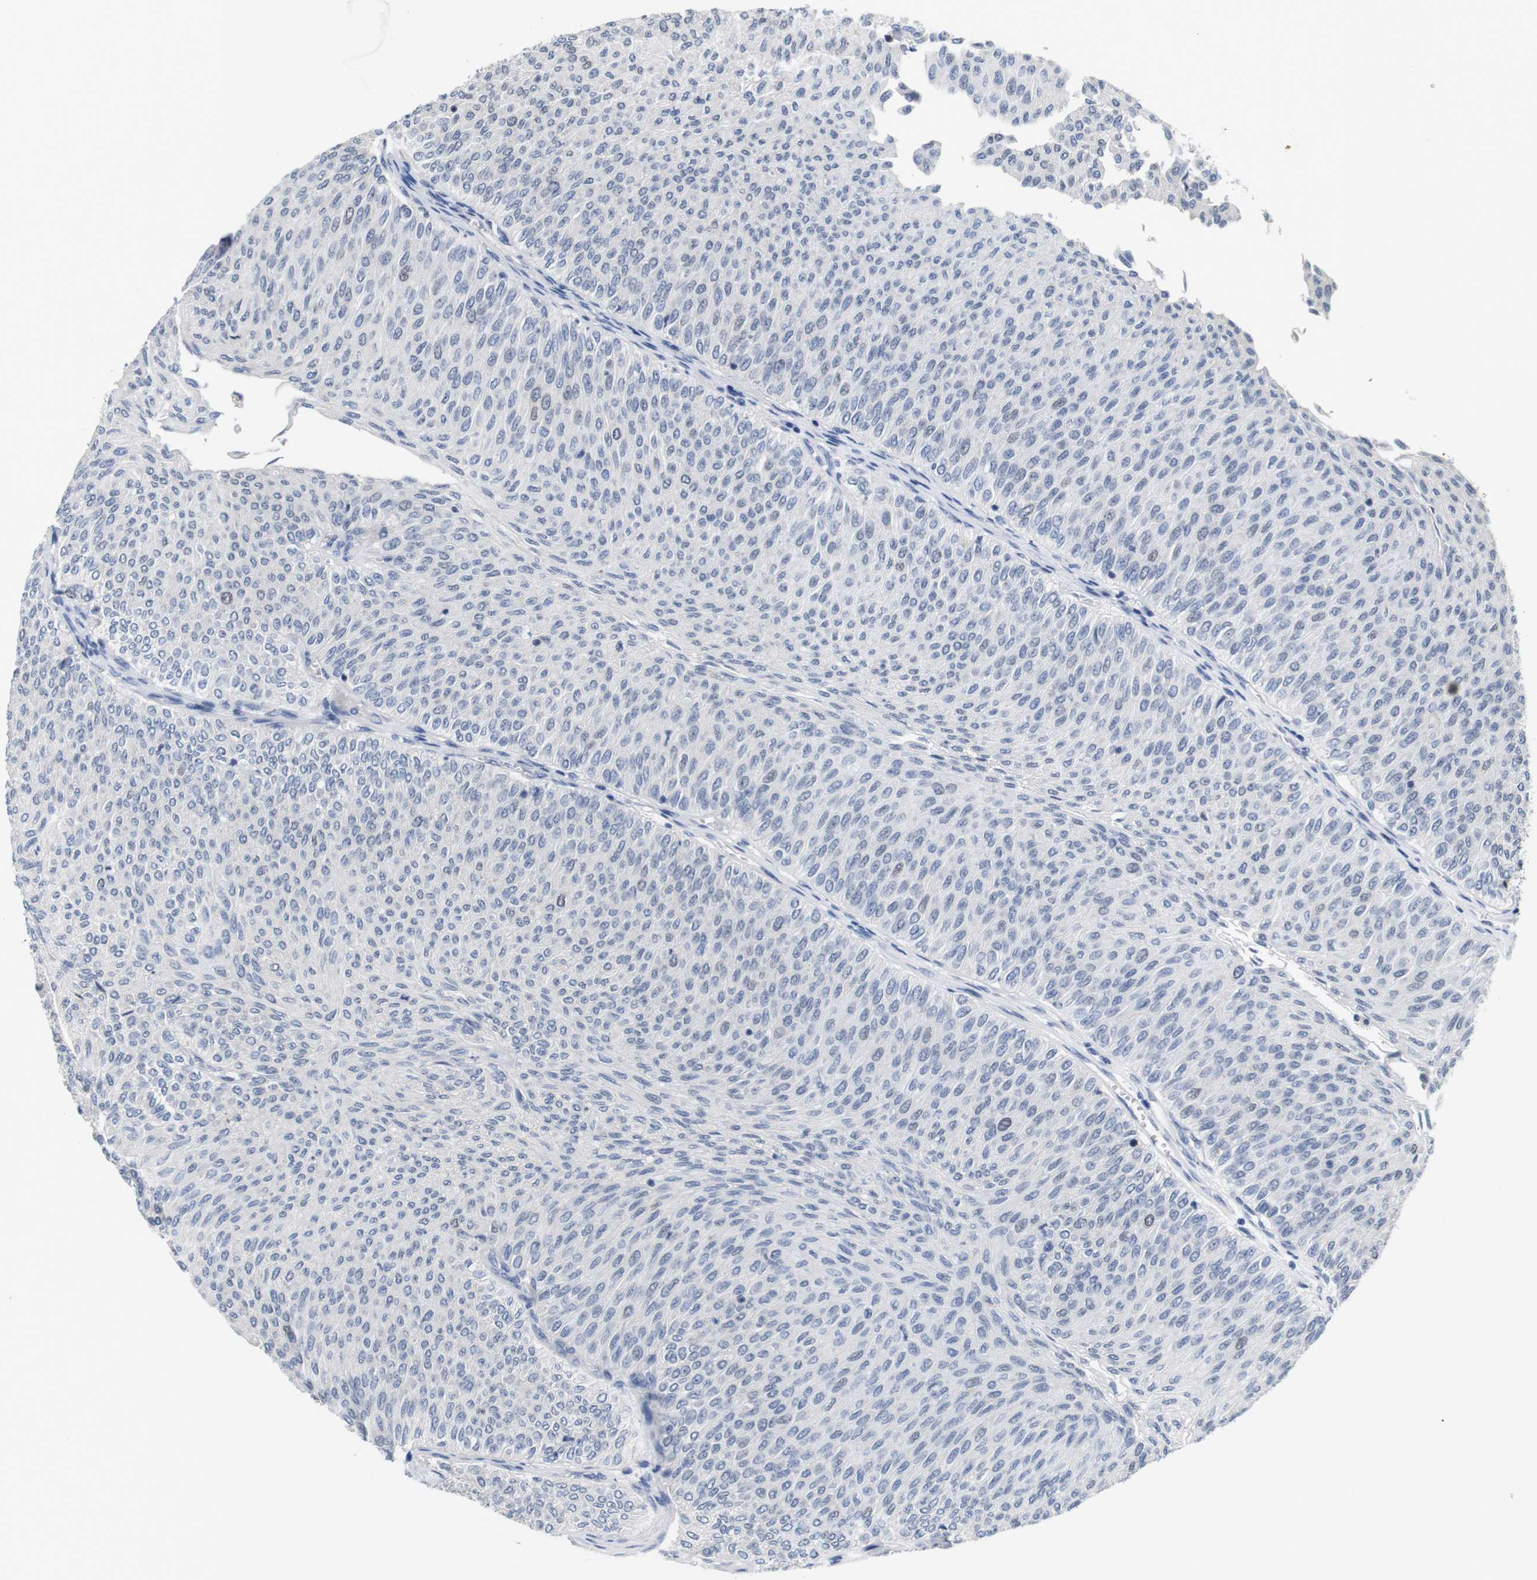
{"staining": {"intensity": "negative", "quantity": "none", "location": "none"}, "tissue": "urothelial cancer", "cell_type": "Tumor cells", "image_type": "cancer", "snomed": [{"axis": "morphology", "description": "Urothelial carcinoma, Low grade"}, {"axis": "topography", "description": "Urinary bladder"}], "caption": "Immunohistochemistry (IHC) image of human urothelial cancer stained for a protein (brown), which reveals no expression in tumor cells. (IHC, brightfield microscopy, high magnification).", "gene": "CDK2", "patient": {"sex": "male", "age": 78}}